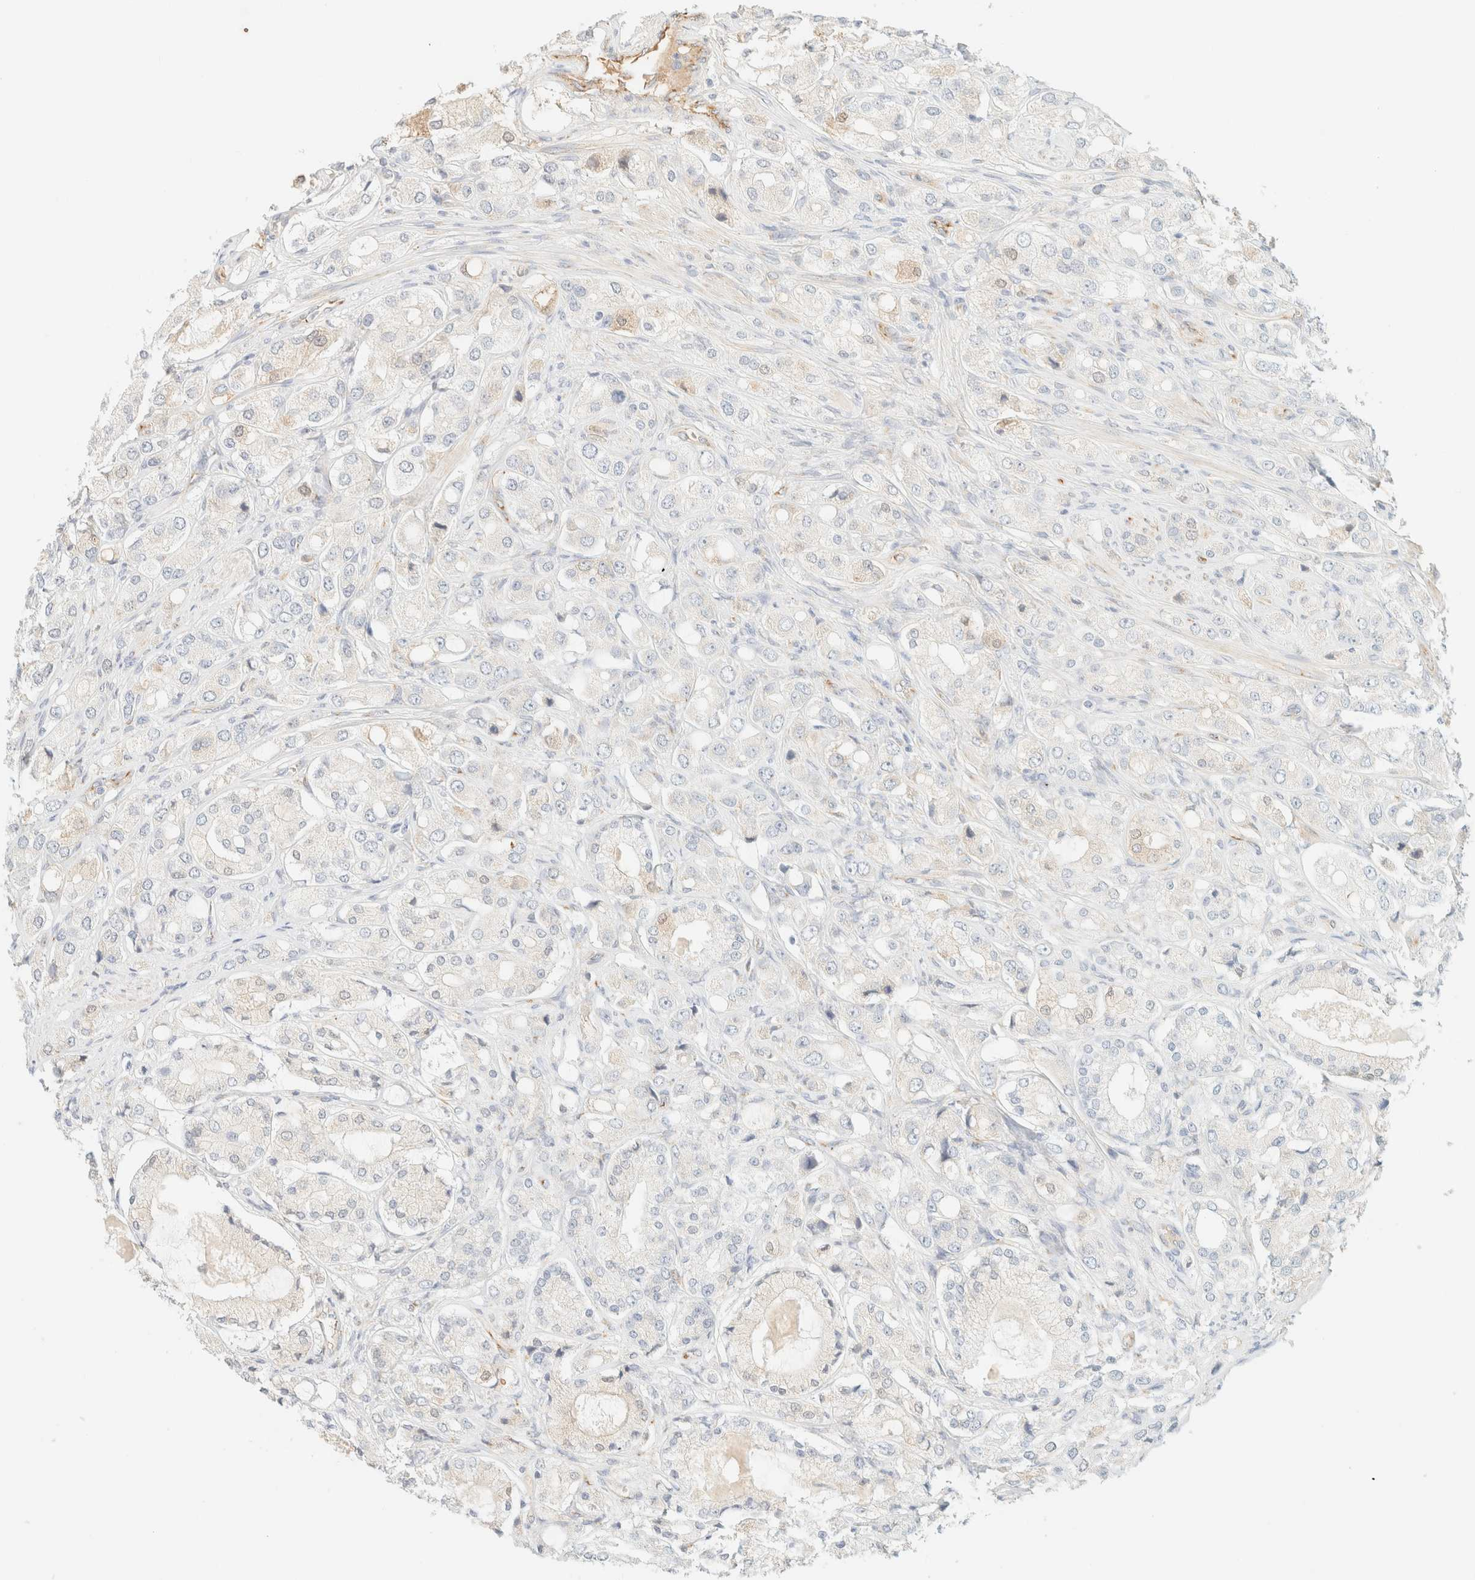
{"staining": {"intensity": "negative", "quantity": "none", "location": "none"}, "tissue": "prostate cancer", "cell_type": "Tumor cells", "image_type": "cancer", "snomed": [{"axis": "morphology", "description": "Adenocarcinoma, High grade"}, {"axis": "topography", "description": "Prostate"}], "caption": "Immunohistochemical staining of human prostate high-grade adenocarcinoma displays no significant staining in tumor cells.", "gene": "SPARCL1", "patient": {"sex": "male", "age": 65}}